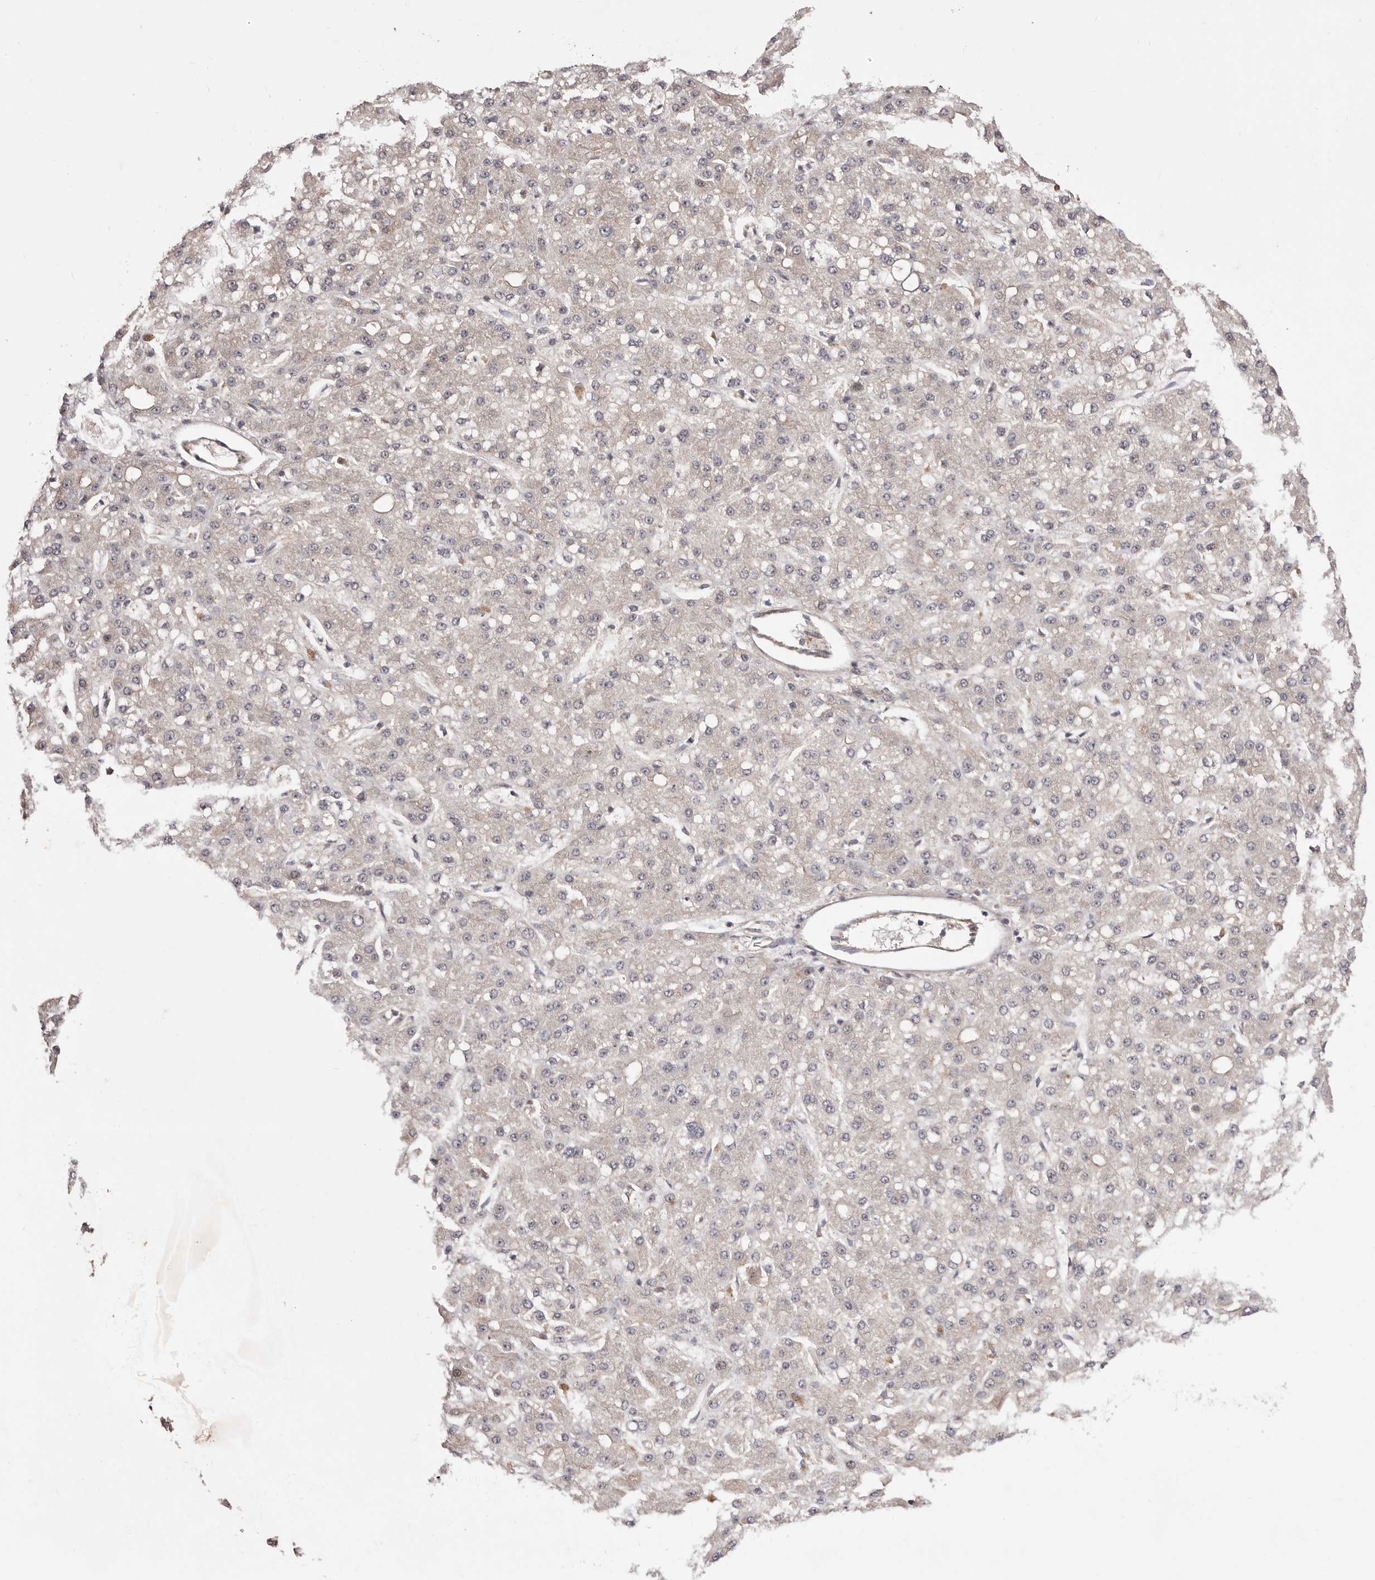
{"staining": {"intensity": "negative", "quantity": "none", "location": "none"}, "tissue": "liver cancer", "cell_type": "Tumor cells", "image_type": "cancer", "snomed": [{"axis": "morphology", "description": "Carcinoma, Hepatocellular, NOS"}, {"axis": "topography", "description": "Liver"}], "caption": "Immunohistochemistry photomicrograph of neoplastic tissue: human liver cancer (hepatocellular carcinoma) stained with DAB (3,3'-diaminobenzidine) demonstrates no significant protein positivity in tumor cells.", "gene": "EGR3", "patient": {"sex": "male", "age": 67}}